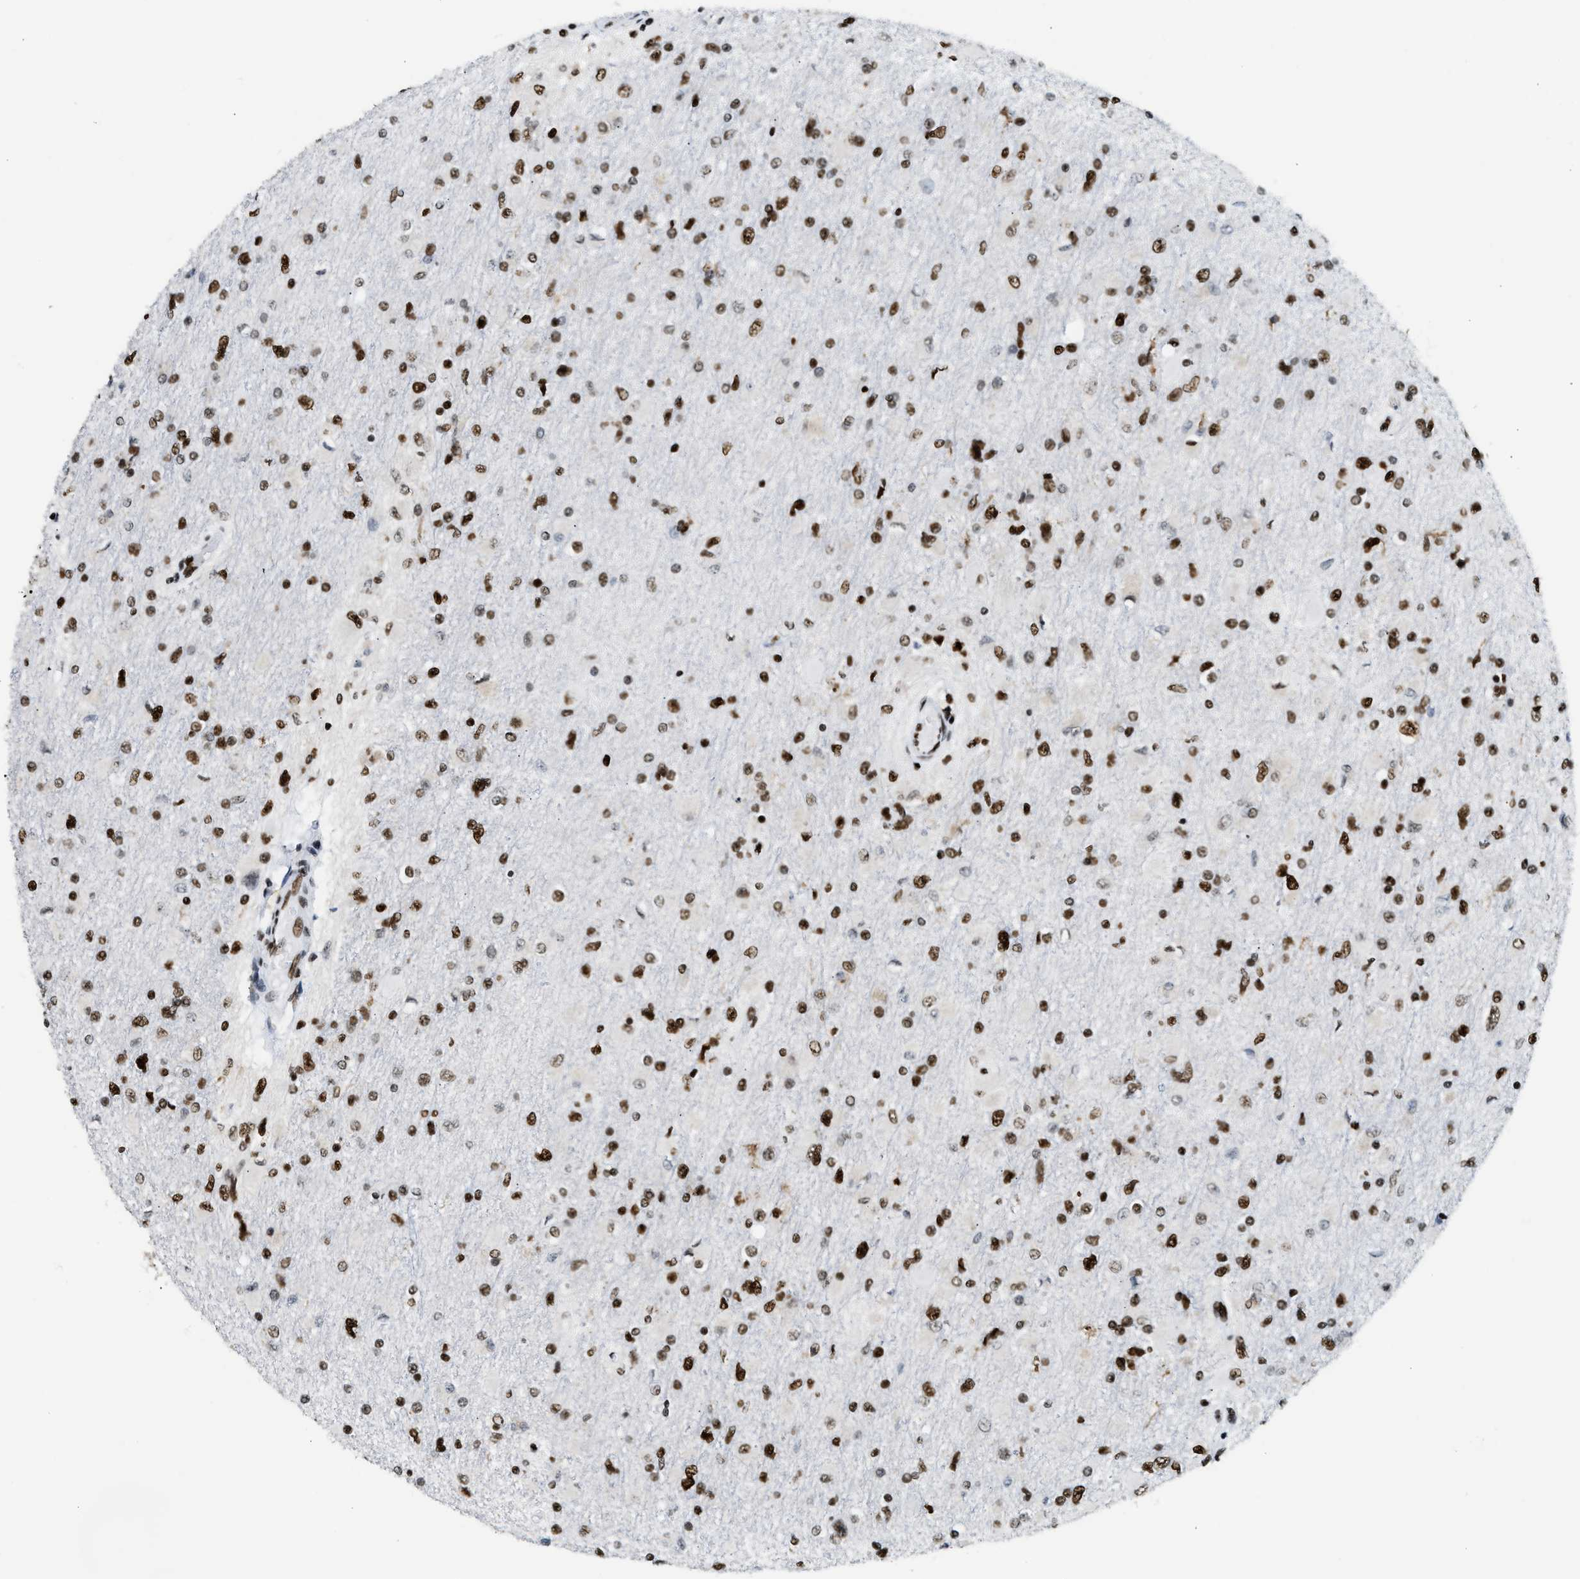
{"staining": {"intensity": "strong", "quantity": ">75%", "location": "nuclear"}, "tissue": "glioma", "cell_type": "Tumor cells", "image_type": "cancer", "snomed": [{"axis": "morphology", "description": "Glioma, malignant, High grade"}, {"axis": "topography", "description": "Cerebral cortex"}], "caption": "Immunohistochemistry histopathology image of neoplastic tissue: malignant high-grade glioma stained using immunohistochemistry (IHC) demonstrates high levels of strong protein expression localized specifically in the nuclear of tumor cells, appearing as a nuclear brown color.", "gene": "PIF1", "patient": {"sex": "female", "age": 36}}